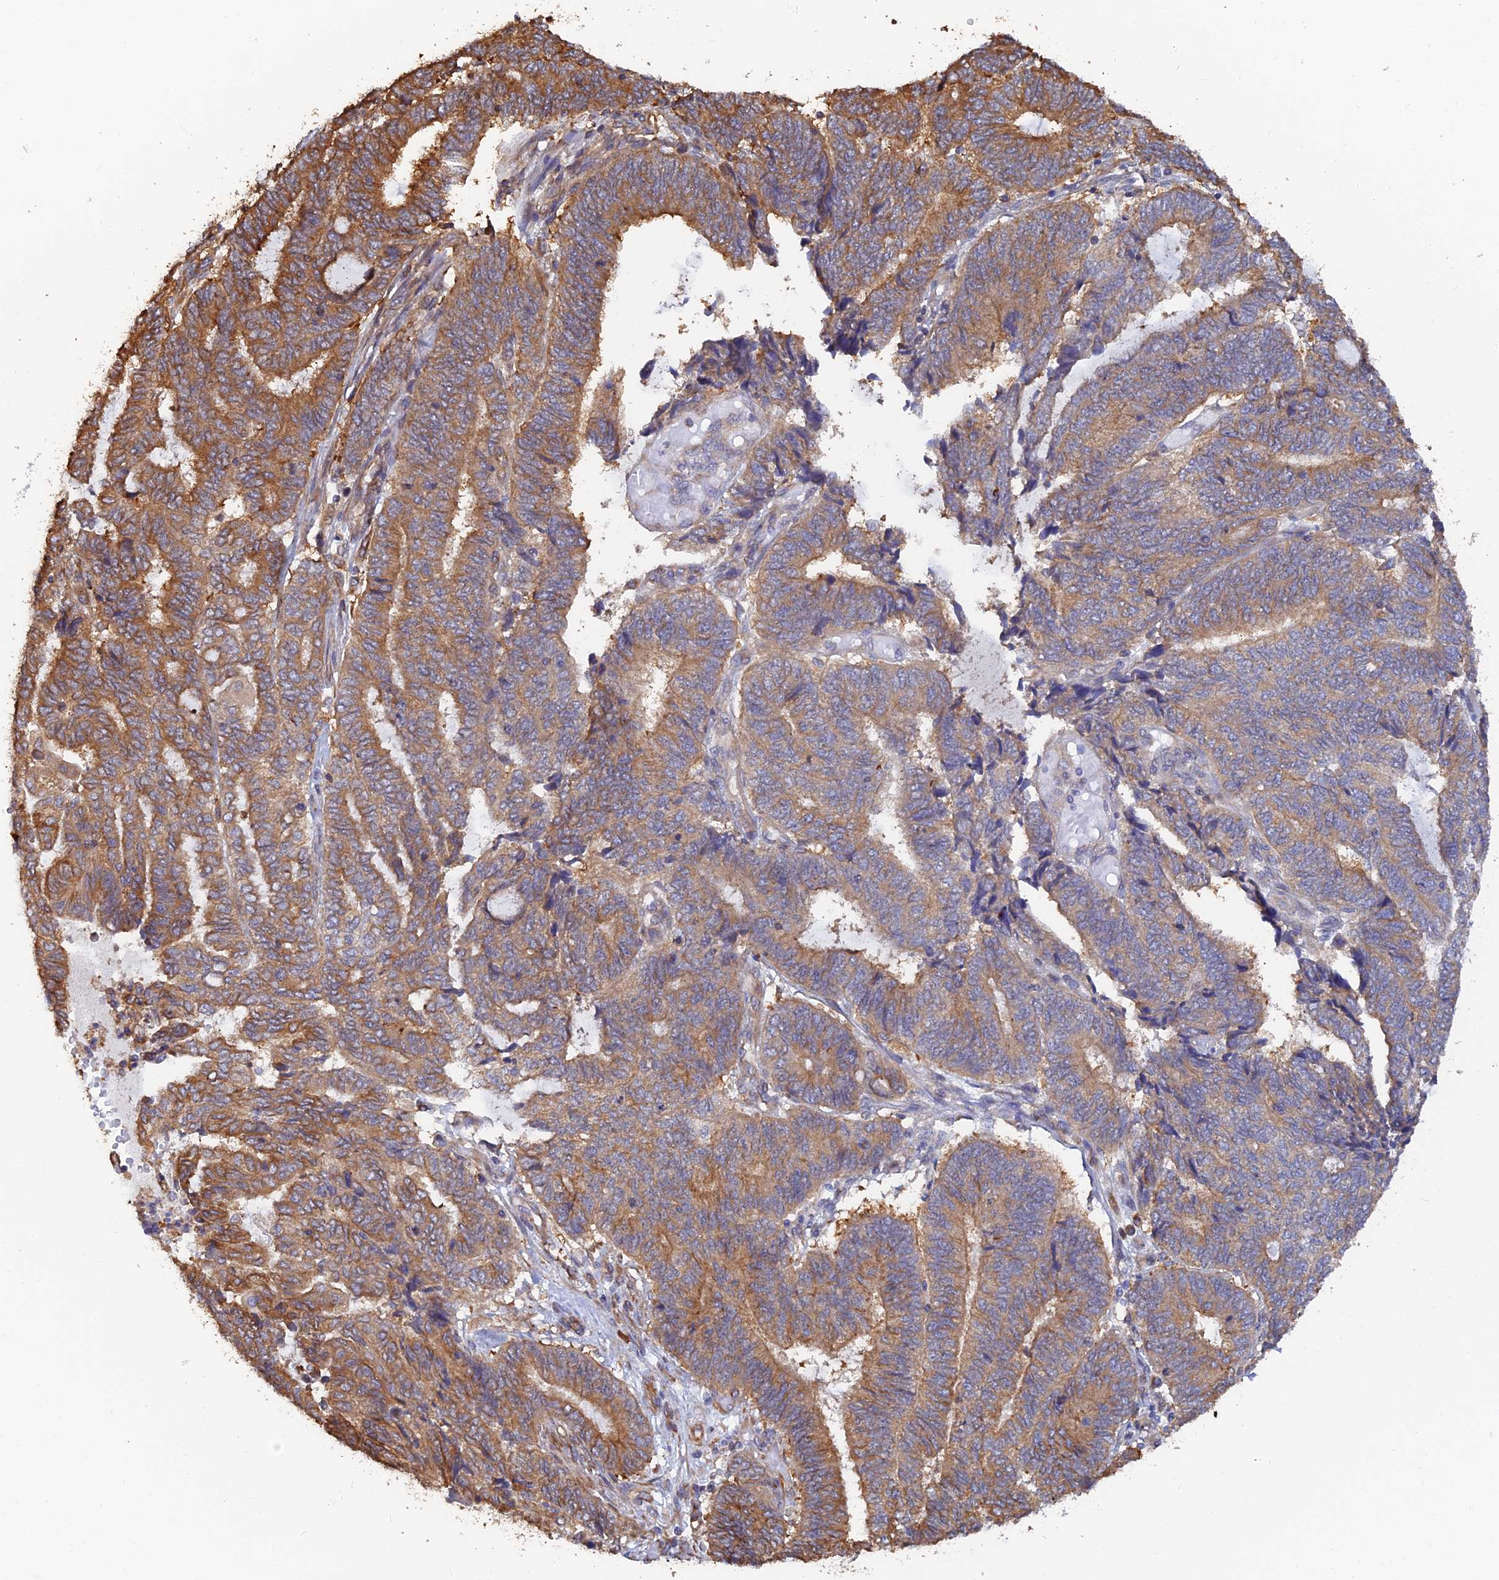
{"staining": {"intensity": "moderate", "quantity": "25%-75%", "location": "cytoplasmic/membranous"}, "tissue": "endometrial cancer", "cell_type": "Tumor cells", "image_type": "cancer", "snomed": [{"axis": "morphology", "description": "Adenocarcinoma, NOS"}, {"axis": "topography", "description": "Uterus"}, {"axis": "topography", "description": "Endometrium"}], "caption": "Tumor cells reveal medium levels of moderate cytoplasmic/membranous positivity in approximately 25%-75% of cells in adenocarcinoma (endometrial).", "gene": "WBP11", "patient": {"sex": "female", "age": 70}}